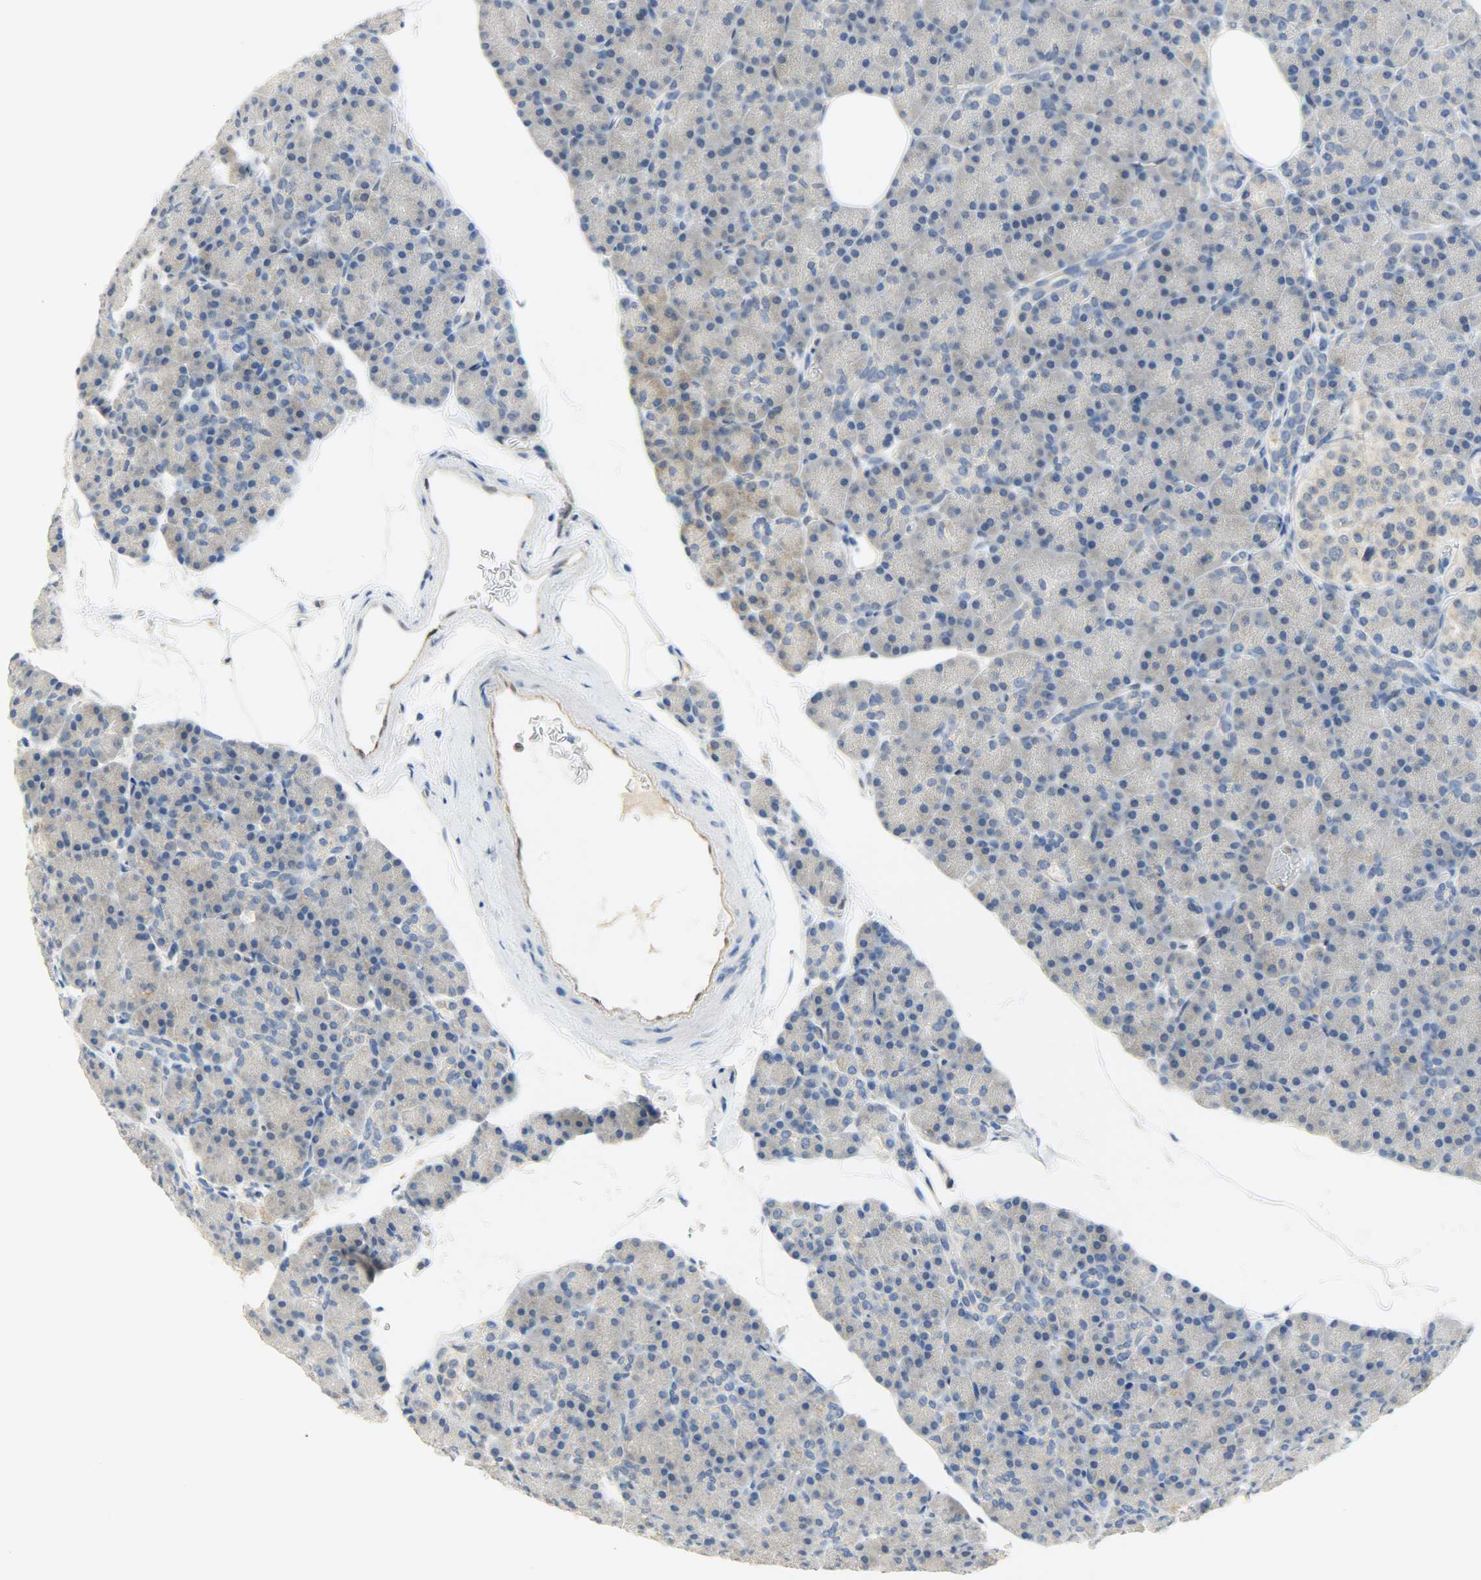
{"staining": {"intensity": "weak", "quantity": "25%-75%", "location": "cytoplasmic/membranous"}, "tissue": "pancreas", "cell_type": "Exocrine glandular cells", "image_type": "normal", "snomed": [{"axis": "morphology", "description": "Normal tissue, NOS"}, {"axis": "topography", "description": "Pancreas"}], "caption": "Immunohistochemistry (DAB (3,3'-diaminobenzidine)) staining of unremarkable human pancreas demonstrates weak cytoplasmic/membranous protein staining in approximately 25%-75% of exocrine glandular cells.", "gene": "FKBP1A", "patient": {"sex": "female", "age": 43}}